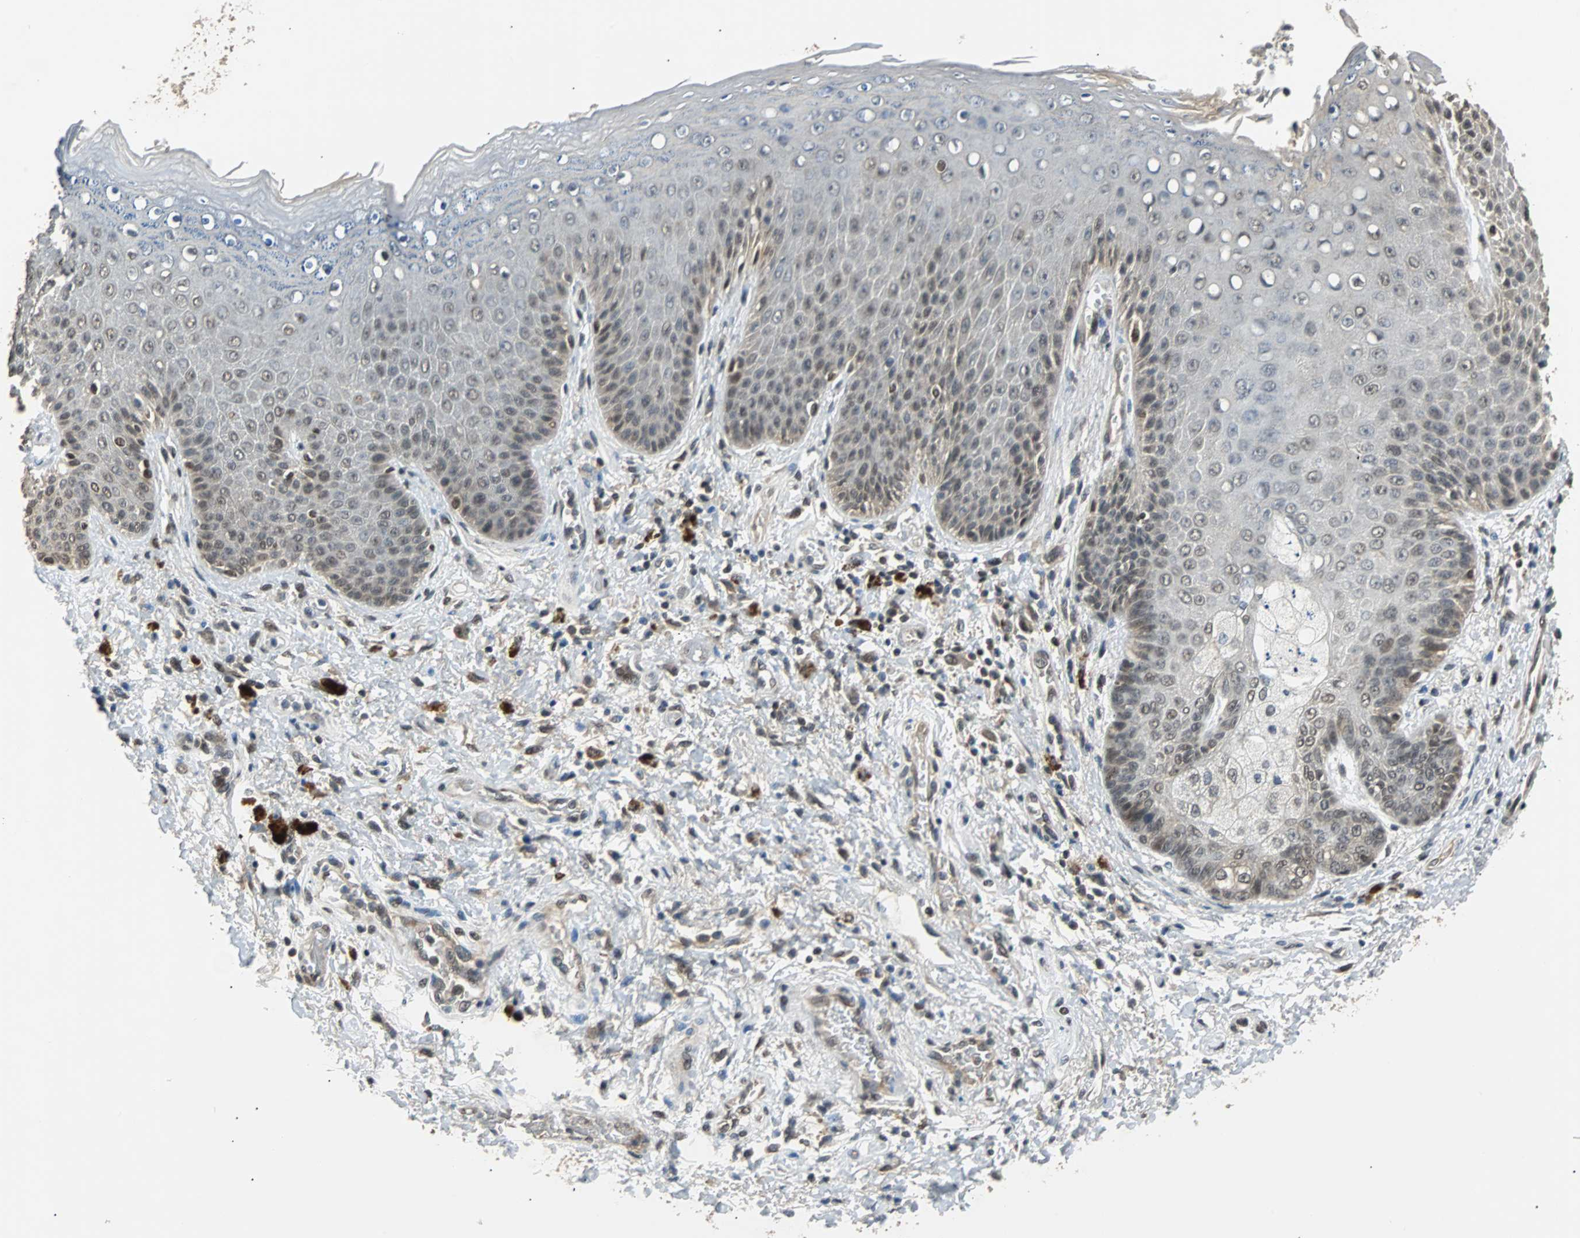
{"staining": {"intensity": "moderate", "quantity": "25%-75%", "location": "nuclear"}, "tissue": "skin", "cell_type": "Epidermal cells", "image_type": "normal", "snomed": [{"axis": "morphology", "description": "Normal tissue, NOS"}, {"axis": "topography", "description": "Anal"}], "caption": "Moderate nuclear staining for a protein is appreciated in about 25%-75% of epidermal cells of benign skin using IHC.", "gene": "PHC1", "patient": {"sex": "female", "age": 46}}